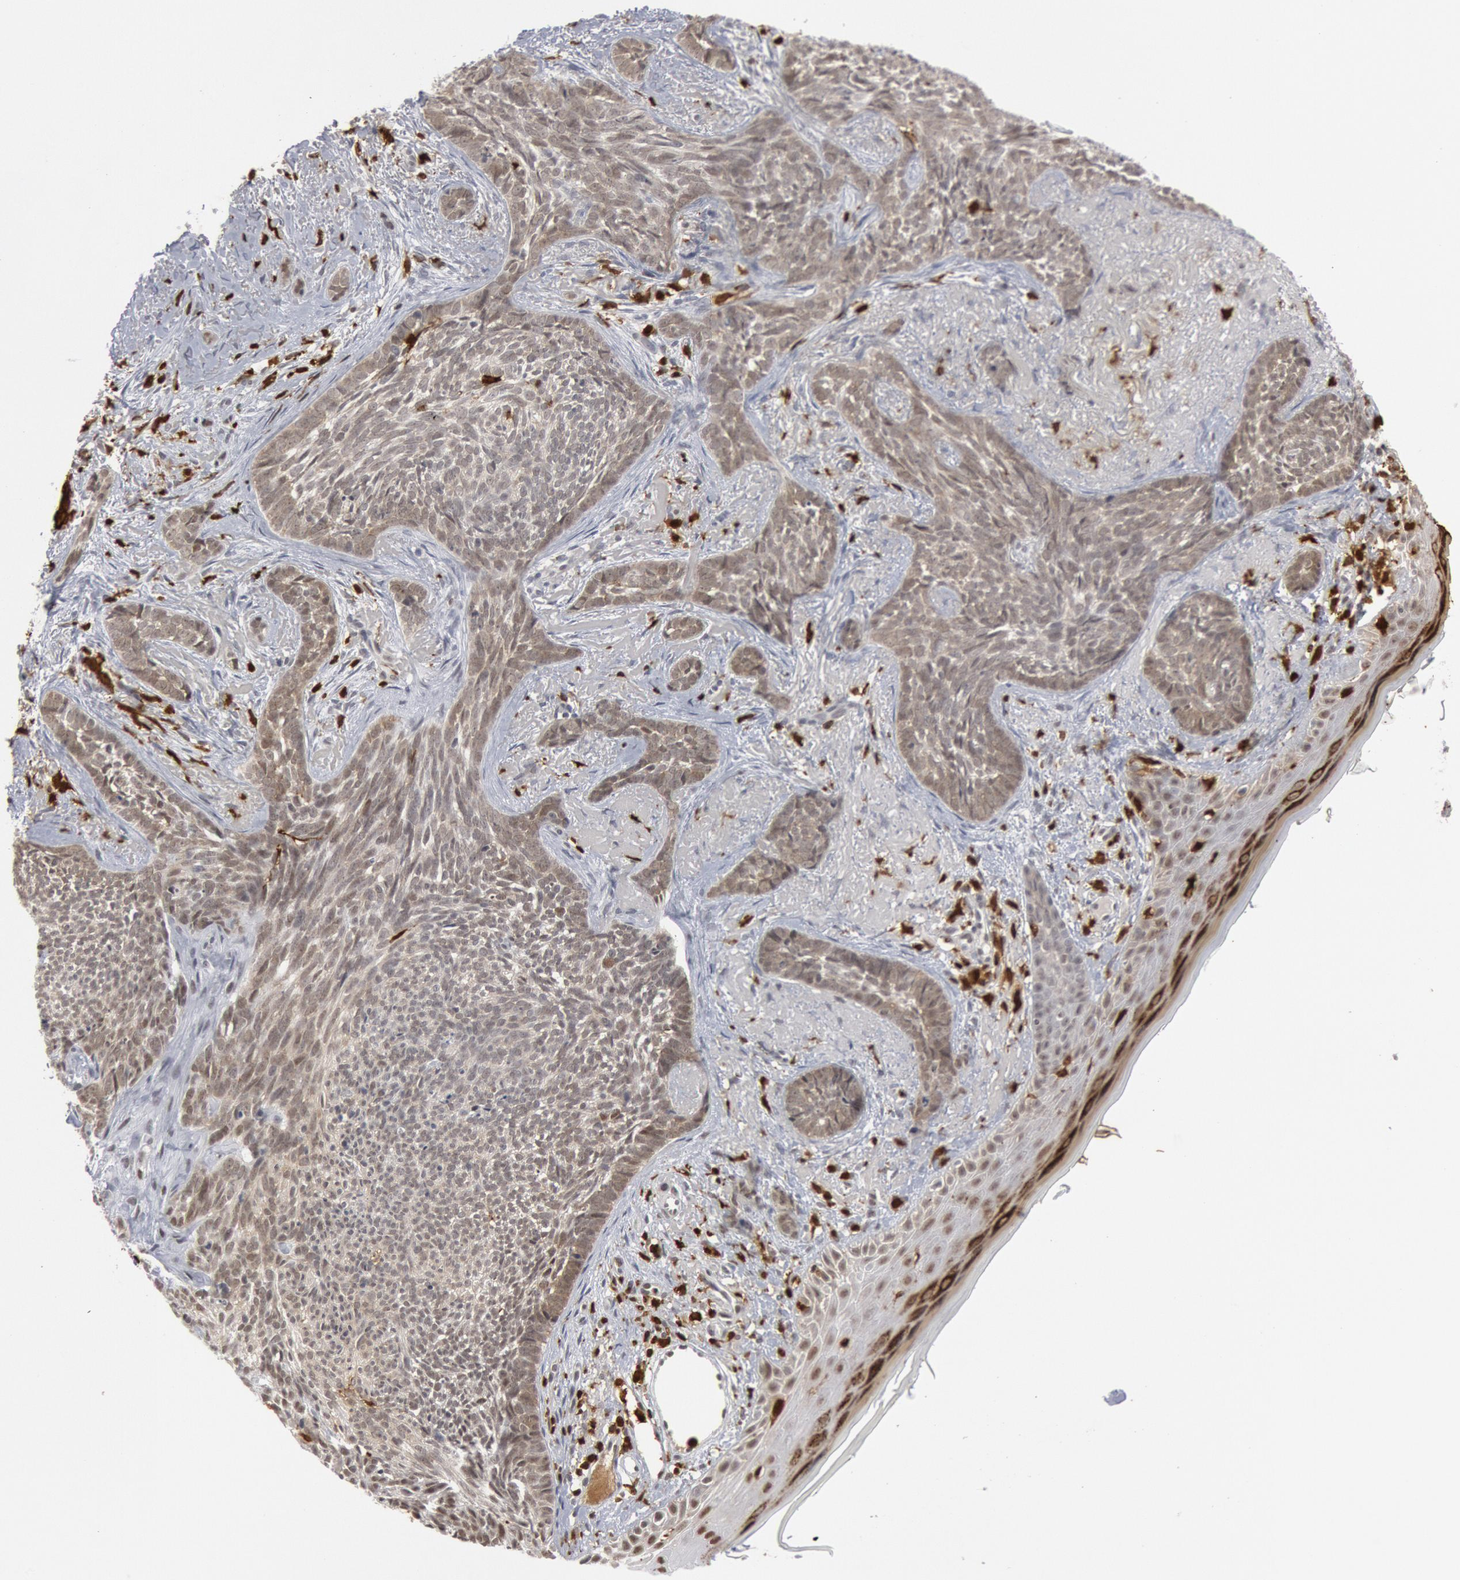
{"staining": {"intensity": "weak", "quantity": ">75%", "location": "cytoplasmic/membranous"}, "tissue": "skin cancer", "cell_type": "Tumor cells", "image_type": "cancer", "snomed": [{"axis": "morphology", "description": "Basal cell carcinoma"}, {"axis": "topography", "description": "Skin"}], "caption": "Protein staining by immunohistochemistry (IHC) displays weak cytoplasmic/membranous staining in approximately >75% of tumor cells in basal cell carcinoma (skin). The staining is performed using DAB (3,3'-diaminobenzidine) brown chromogen to label protein expression. The nuclei are counter-stained blue using hematoxylin.", "gene": "PTPN6", "patient": {"sex": "female", "age": 81}}